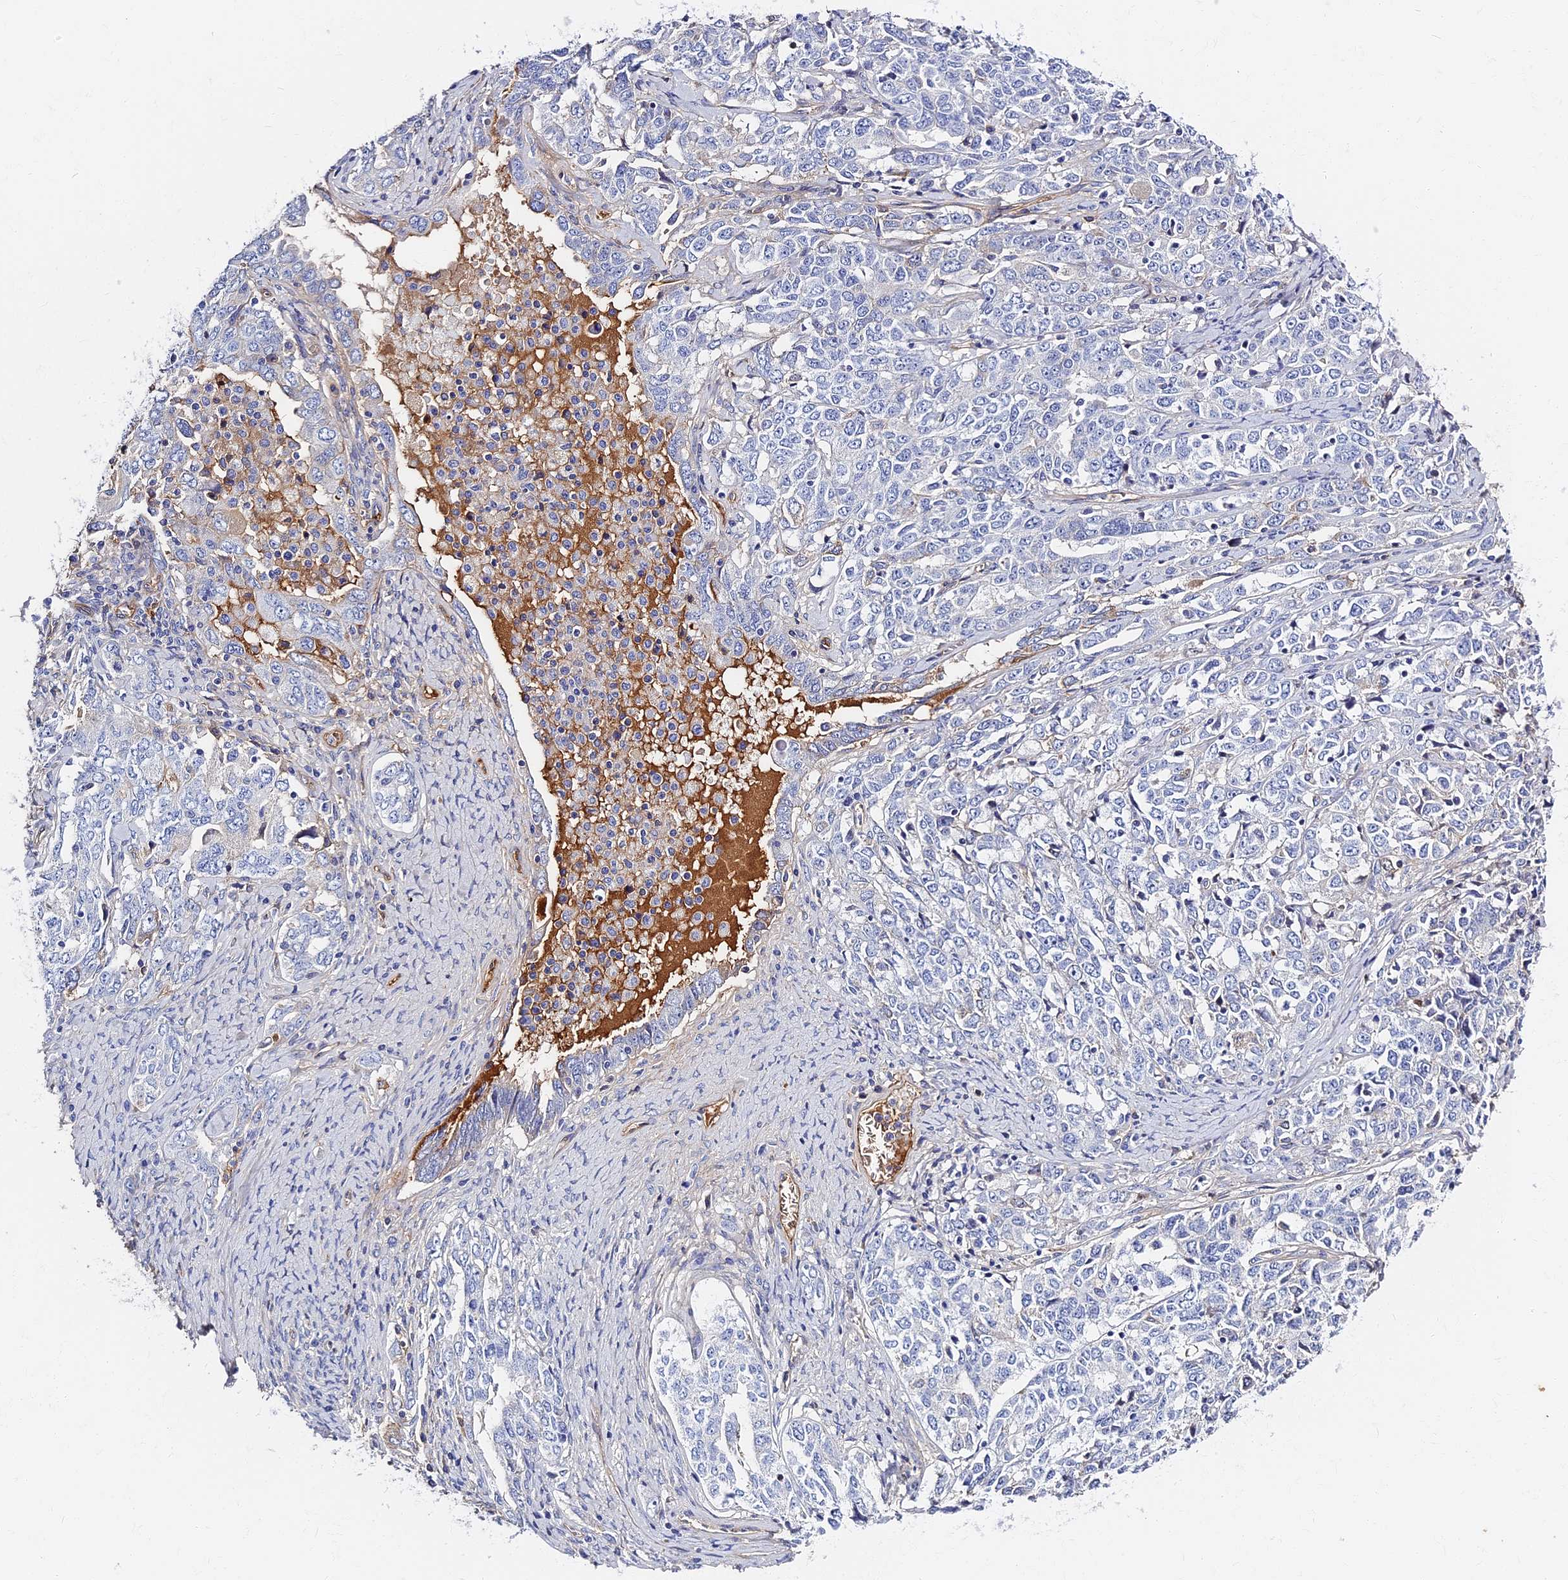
{"staining": {"intensity": "negative", "quantity": "none", "location": "none"}, "tissue": "ovarian cancer", "cell_type": "Tumor cells", "image_type": "cancer", "snomed": [{"axis": "morphology", "description": "Carcinoma, endometroid"}, {"axis": "topography", "description": "Ovary"}], "caption": "A high-resolution image shows immunohistochemistry (IHC) staining of ovarian cancer, which displays no significant expression in tumor cells. (DAB (3,3'-diaminobenzidine) immunohistochemistry visualized using brightfield microscopy, high magnification).", "gene": "ITIH1", "patient": {"sex": "female", "age": 62}}